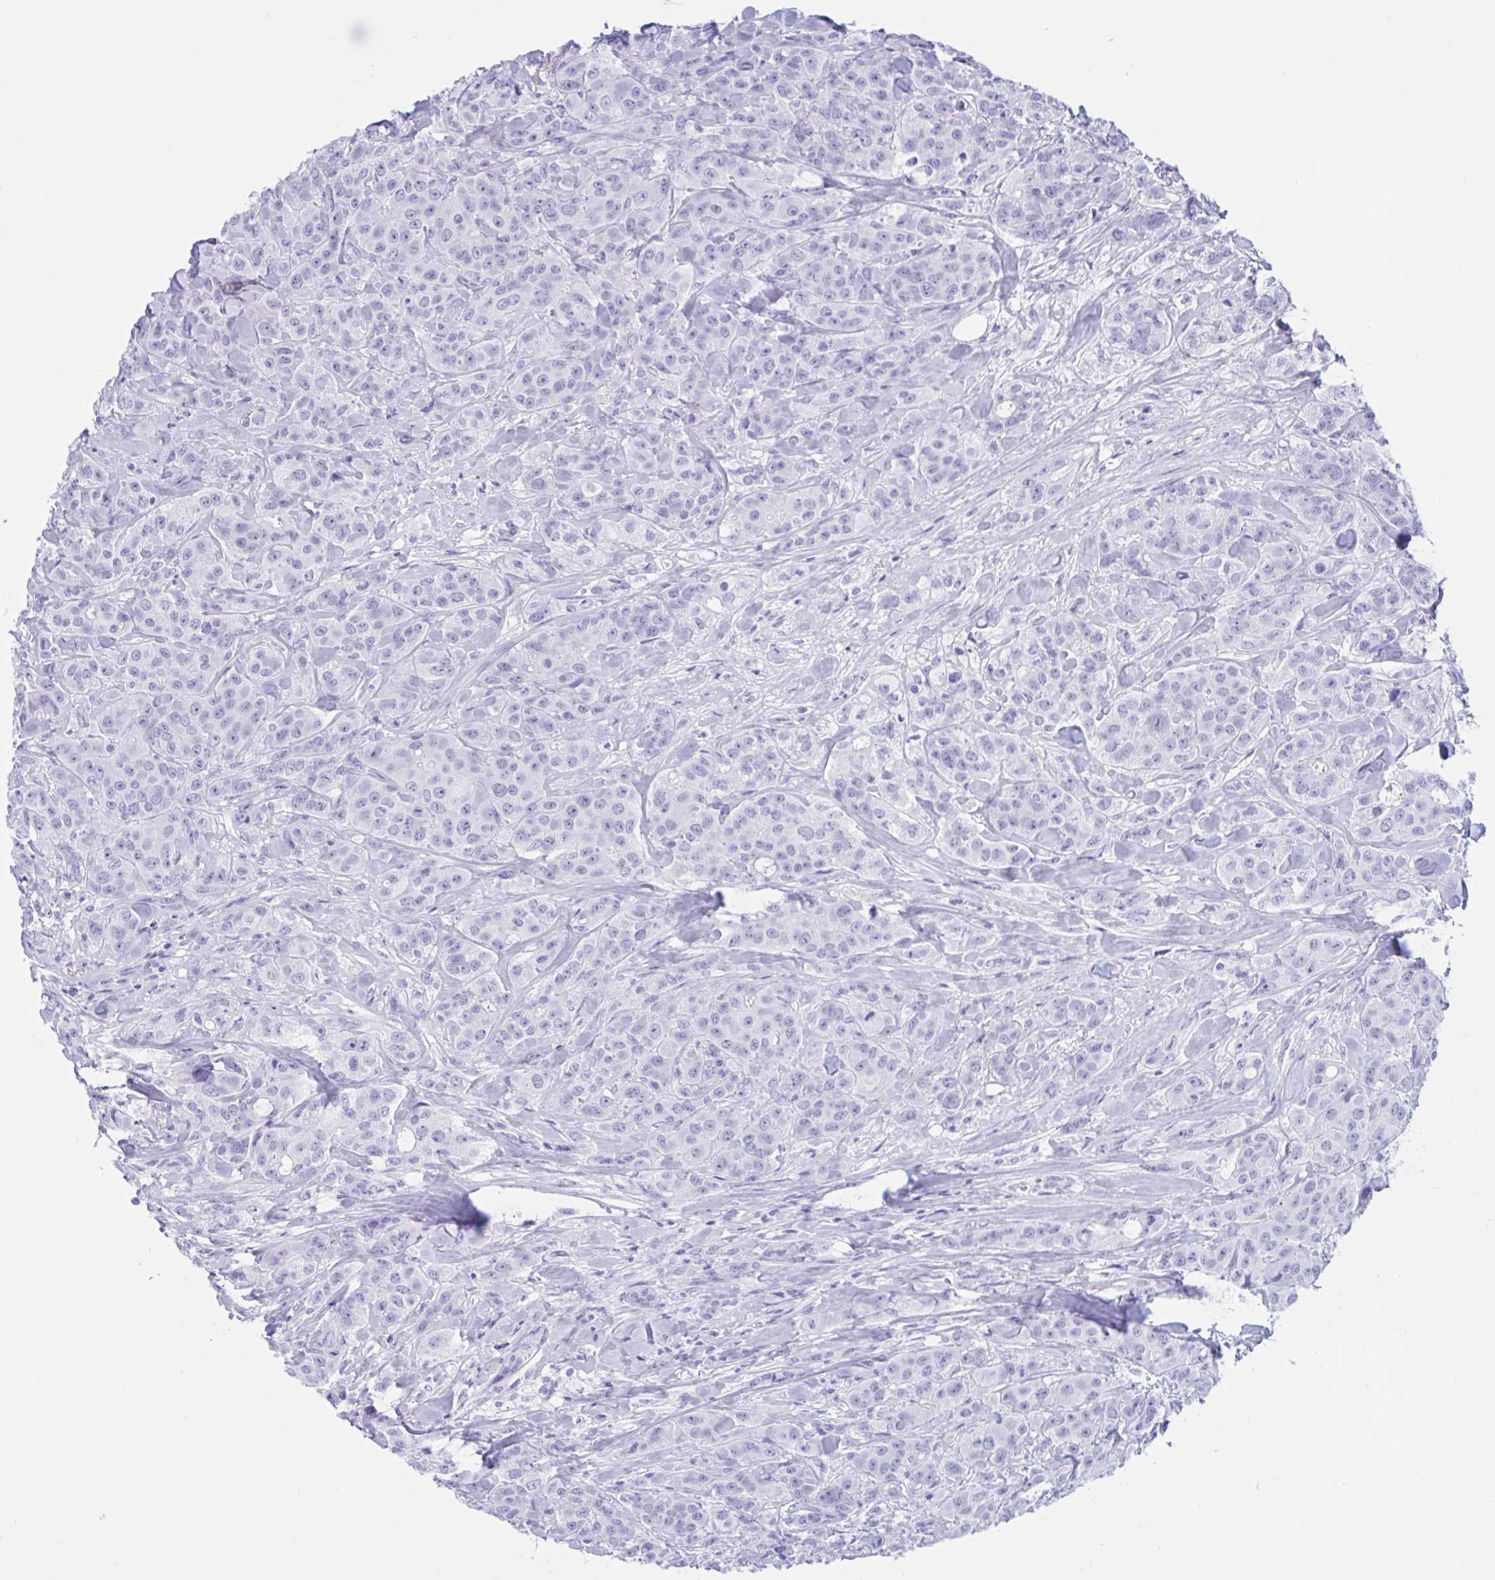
{"staining": {"intensity": "negative", "quantity": "none", "location": "none"}, "tissue": "breast cancer", "cell_type": "Tumor cells", "image_type": "cancer", "snomed": [{"axis": "morphology", "description": "Normal tissue, NOS"}, {"axis": "morphology", "description": "Duct carcinoma"}, {"axis": "topography", "description": "Breast"}], "caption": "DAB immunohistochemical staining of invasive ductal carcinoma (breast) demonstrates no significant expression in tumor cells.", "gene": "TMEM35A", "patient": {"sex": "female", "age": 43}}